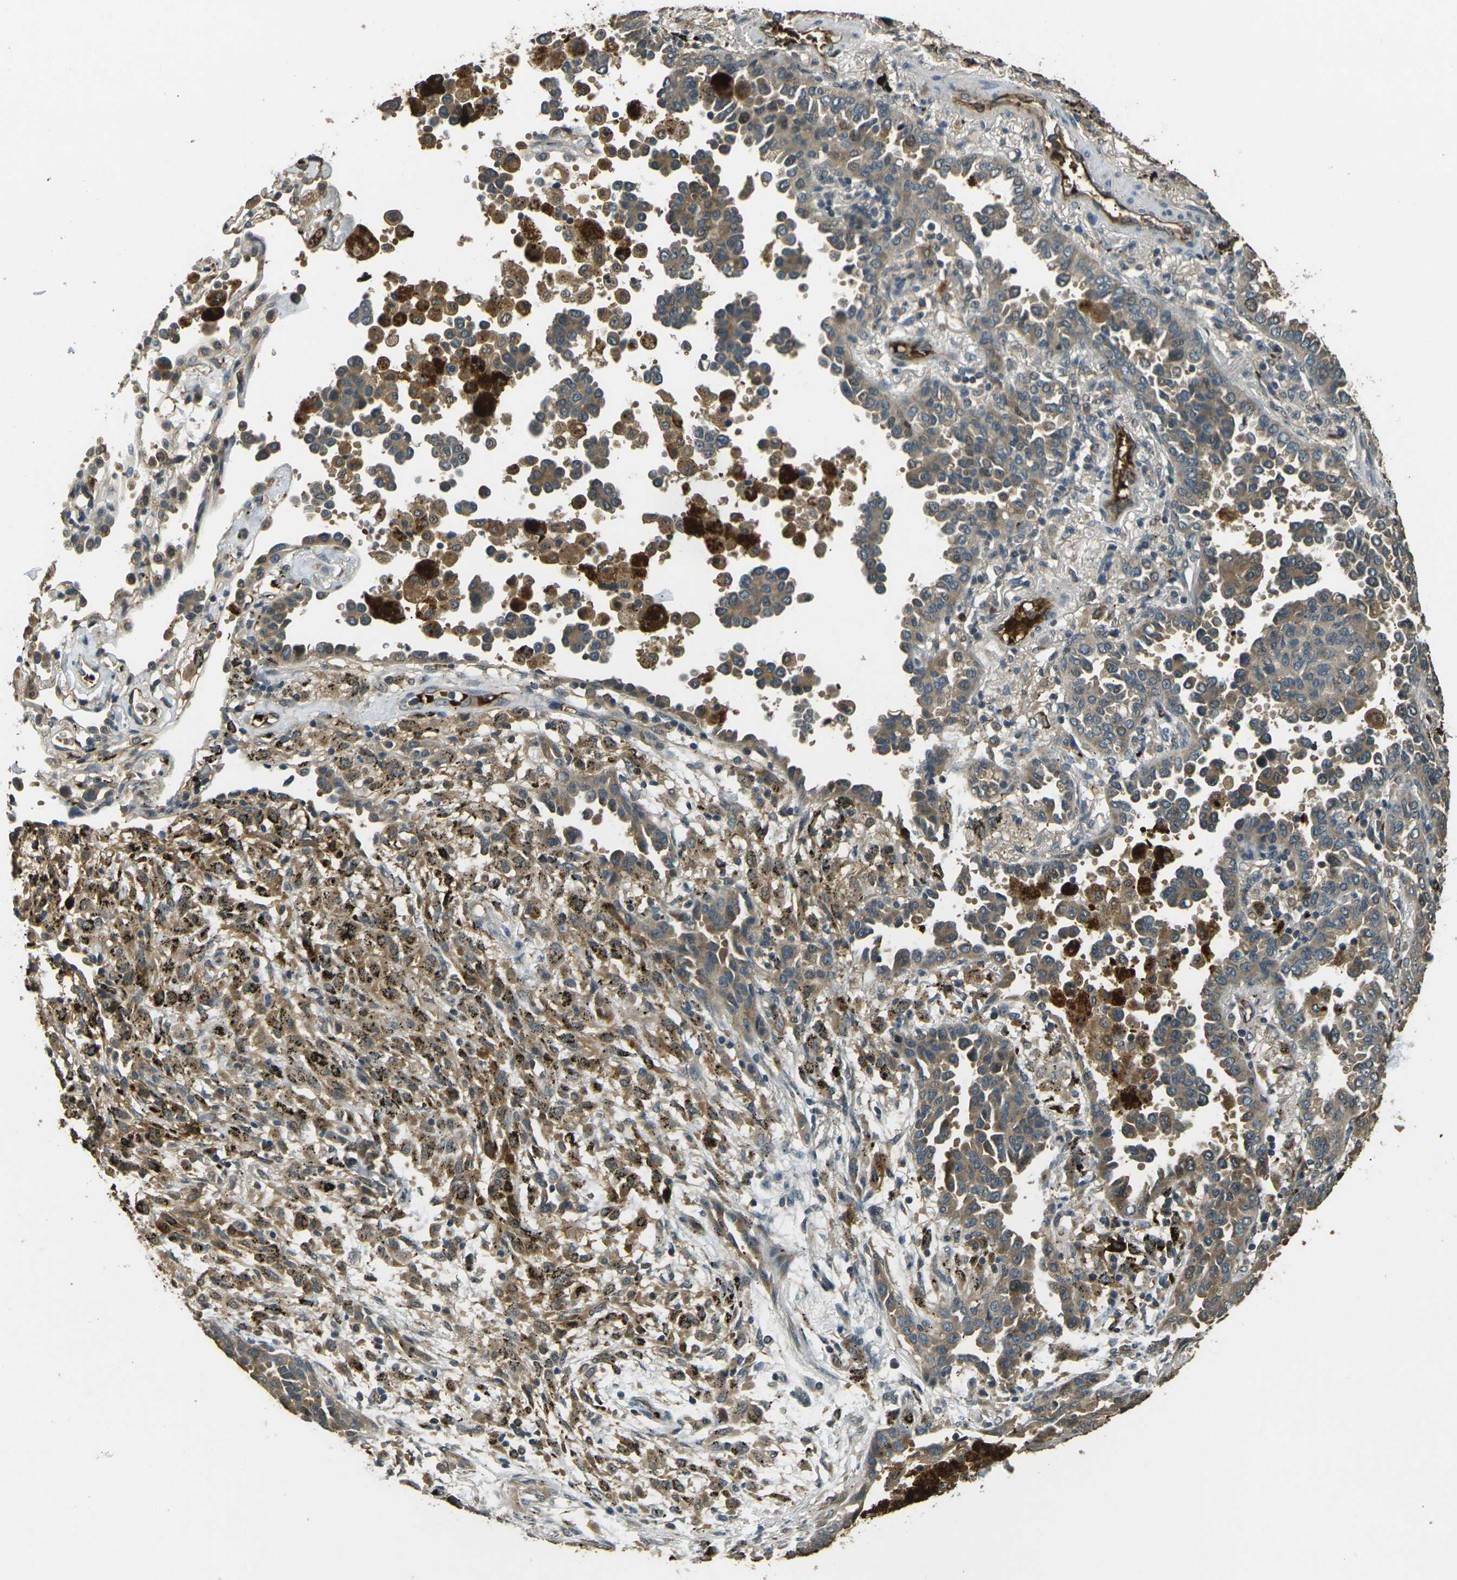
{"staining": {"intensity": "weak", "quantity": ">75%", "location": "cytoplasmic/membranous"}, "tissue": "lung cancer", "cell_type": "Tumor cells", "image_type": "cancer", "snomed": [{"axis": "morphology", "description": "Normal tissue, NOS"}, {"axis": "morphology", "description": "Adenocarcinoma, NOS"}, {"axis": "topography", "description": "Lung"}], "caption": "This histopathology image shows lung adenocarcinoma stained with IHC to label a protein in brown. The cytoplasmic/membranous of tumor cells show weak positivity for the protein. Nuclei are counter-stained blue.", "gene": "TOR1A", "patient": {"sex": "male", "age": 59}}